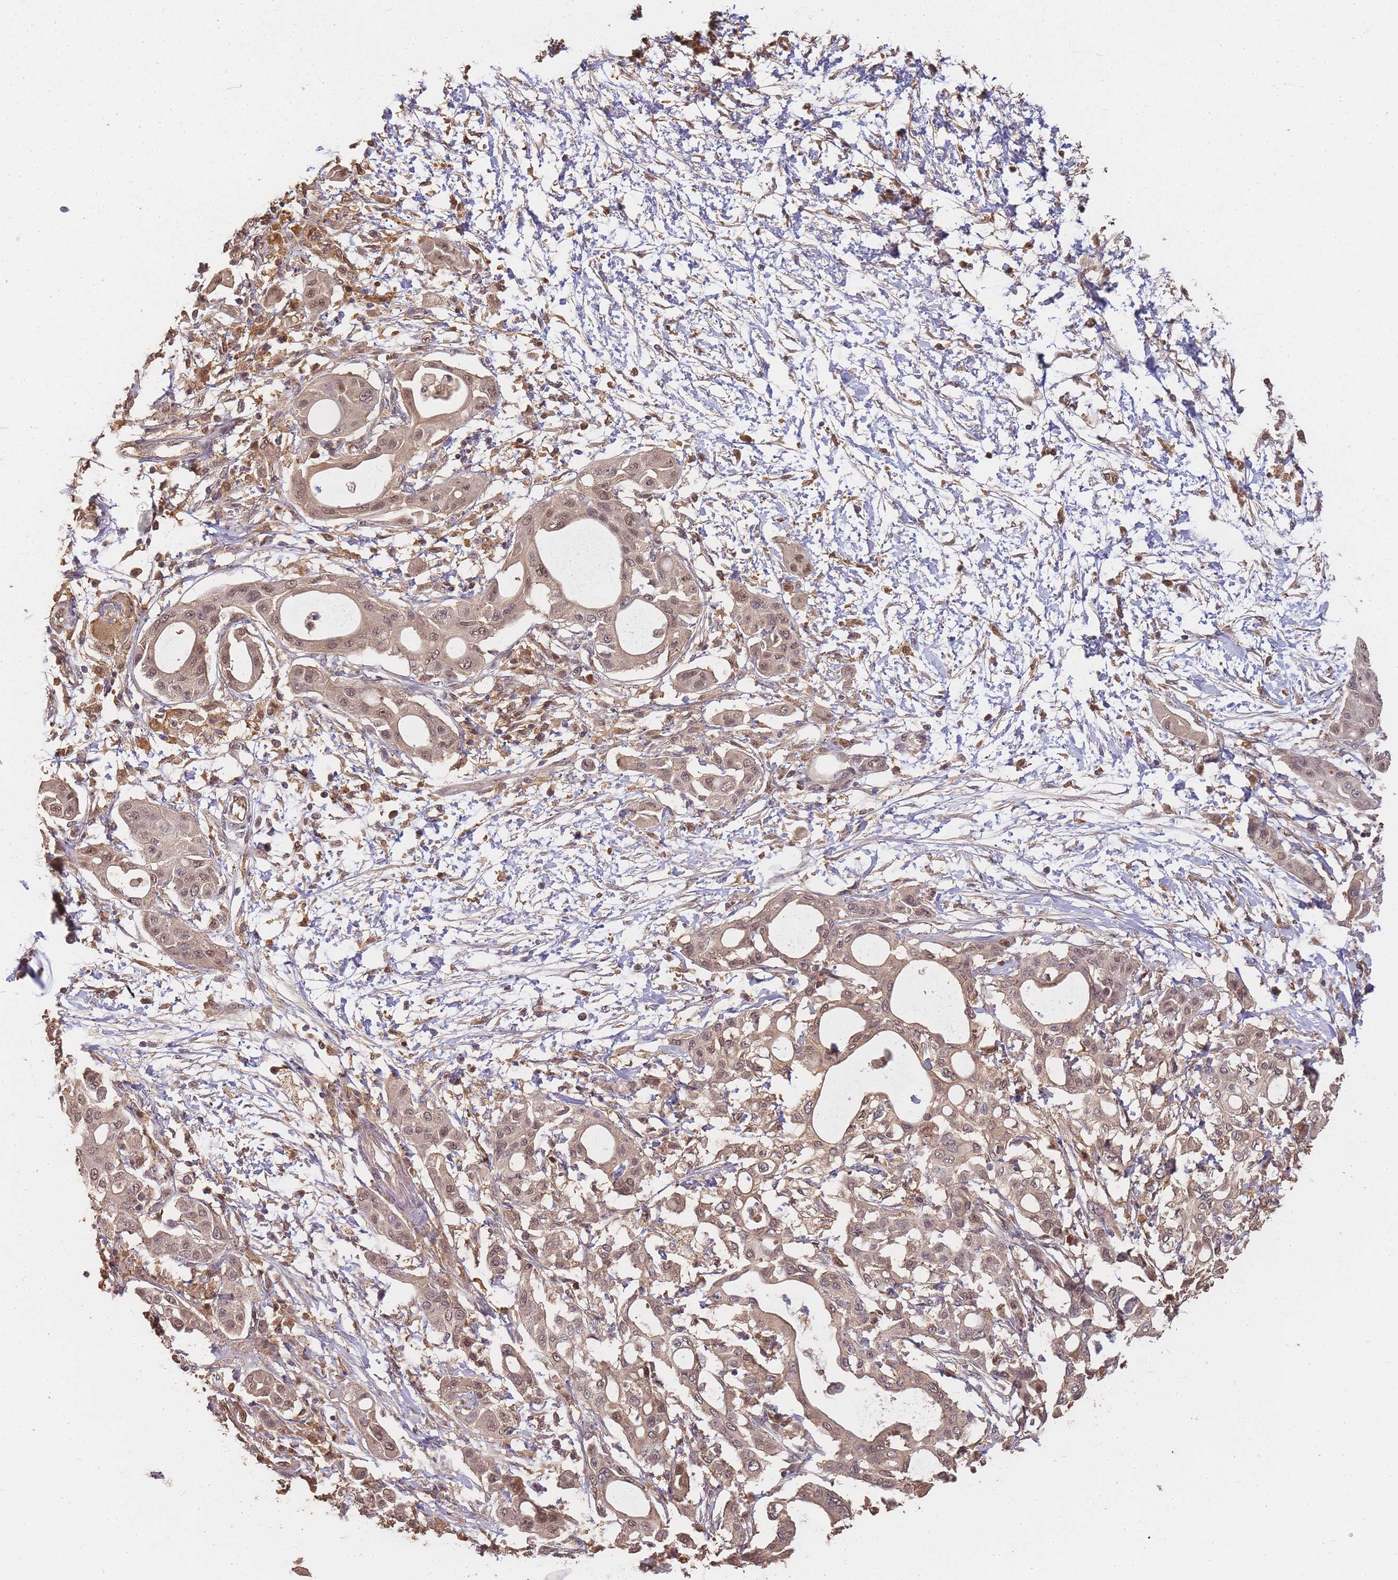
{"staining": {"intensity": "moderate", "quantity": ">75%", "location": "cytoplasmic/membranous,nuclear"}, "tissue": "pancreatic cancer", "cell_type": "Tumor cells", "image_type": "cancer", "snomed": [{"axis": "morphology", "description": "Adenocarcinoma, NOS"}, {"axis": "topography", "description": "Pancreas"}], "caption": "Moderate cytoplasmic/membranous and nuclear positivity is present in approximately >75% of tumor cells in pancreatic cancer (adenocarcinoma).", "gene": "CDKN2AIPNL", "patient": {"sex": "male", "age": 68}}